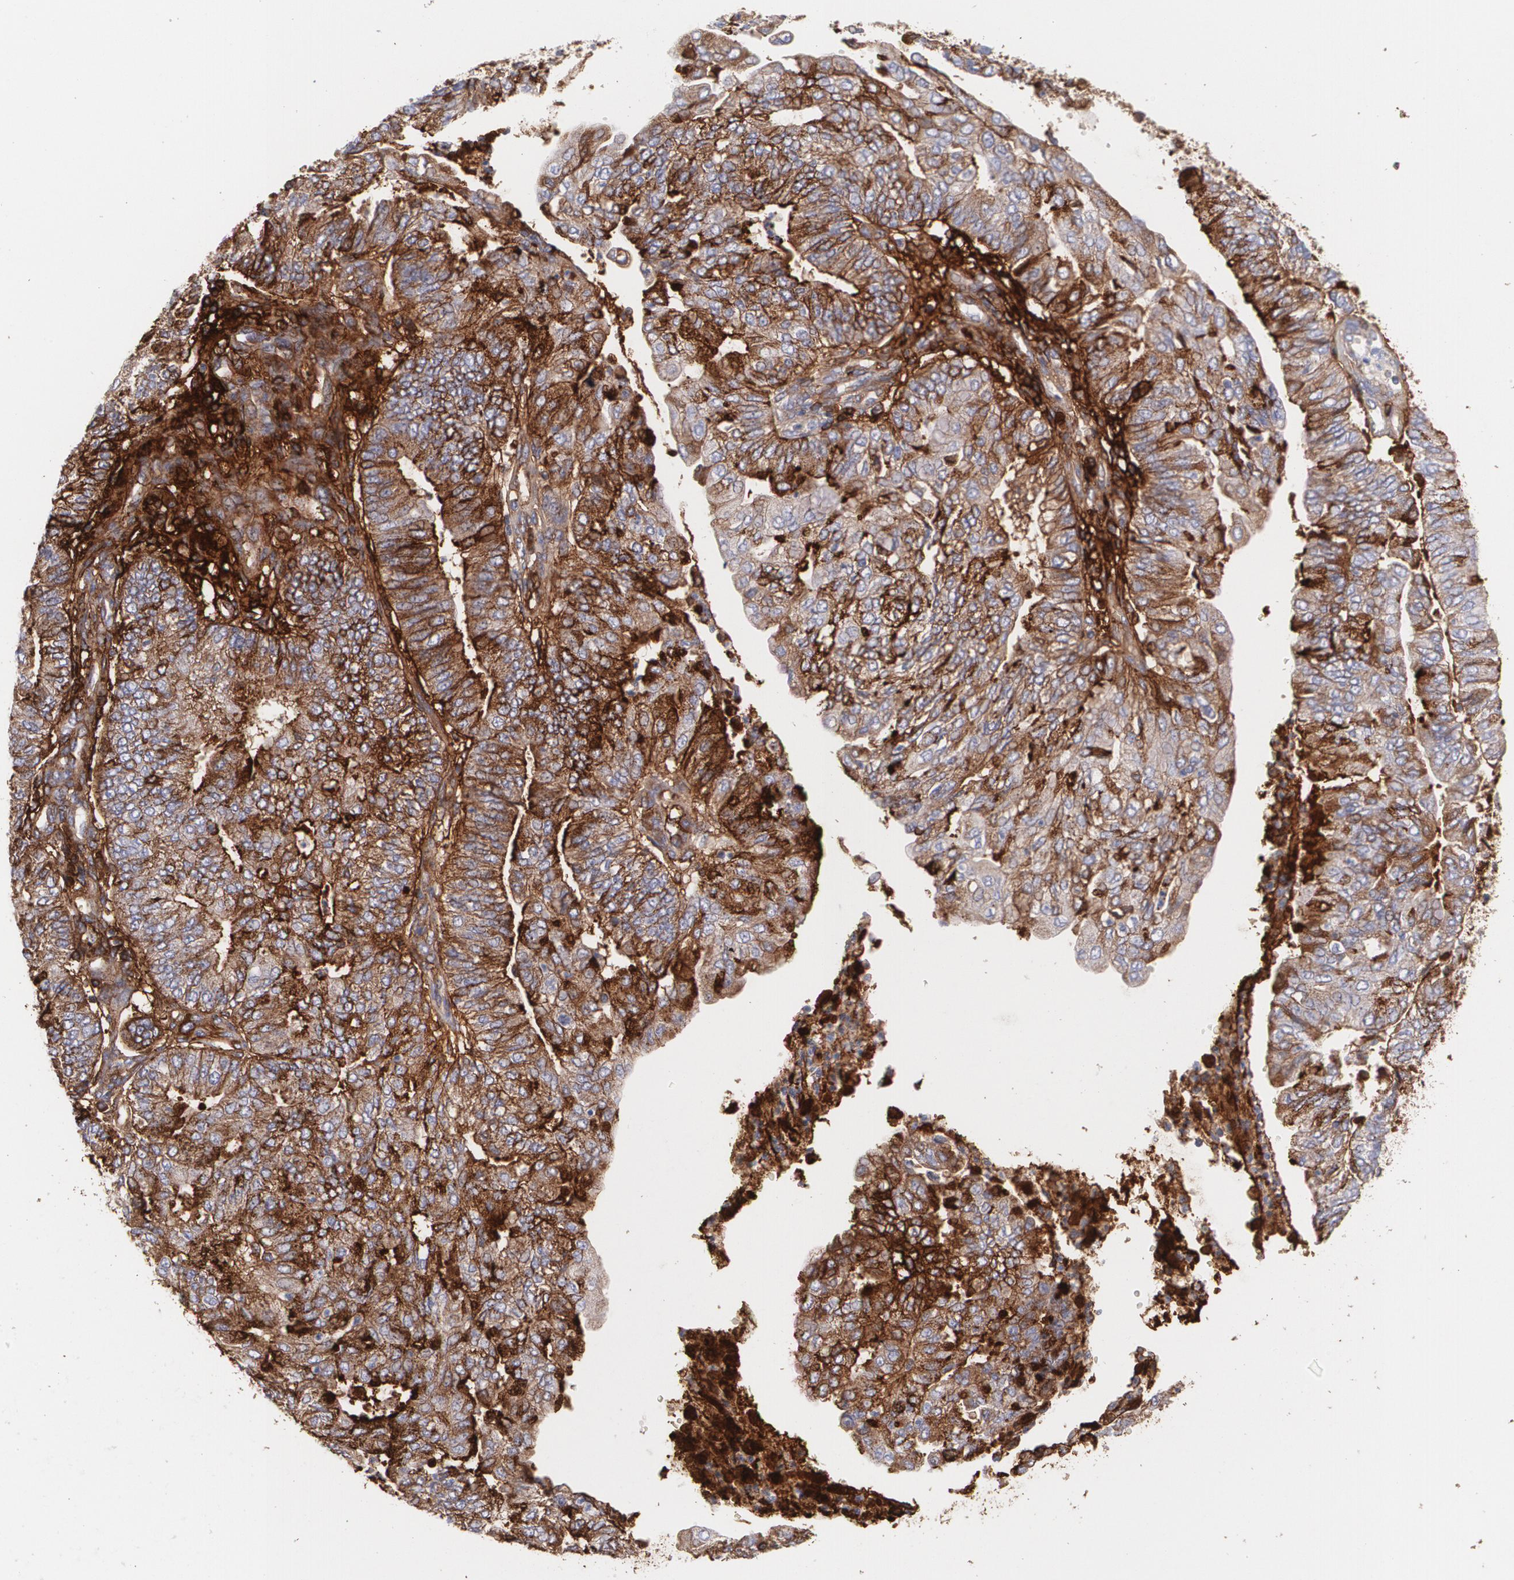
{"staining": {"intensity": "strong", "quantity": ">75%", "location": "cytoplasmic/membranous"}, "tissue": "endometrial cancer", "cell_type": "Tumor cells", "image_type": "cancer", "snomed": [{"axis": "morphology", "description": "Adenocarcinoma, NOS"}, {"axis": "topography", "description": "Endometrium"}], "caption": "This is a photomicrograph of immunohistochemistry (IHC) staining of endometrial adenocarcinoma, which shows strong positivity in the cytoplasmic/membranous of tumor cells.", "gene": "FBLN1", "patient": {"sex": "female", "age": 59}}